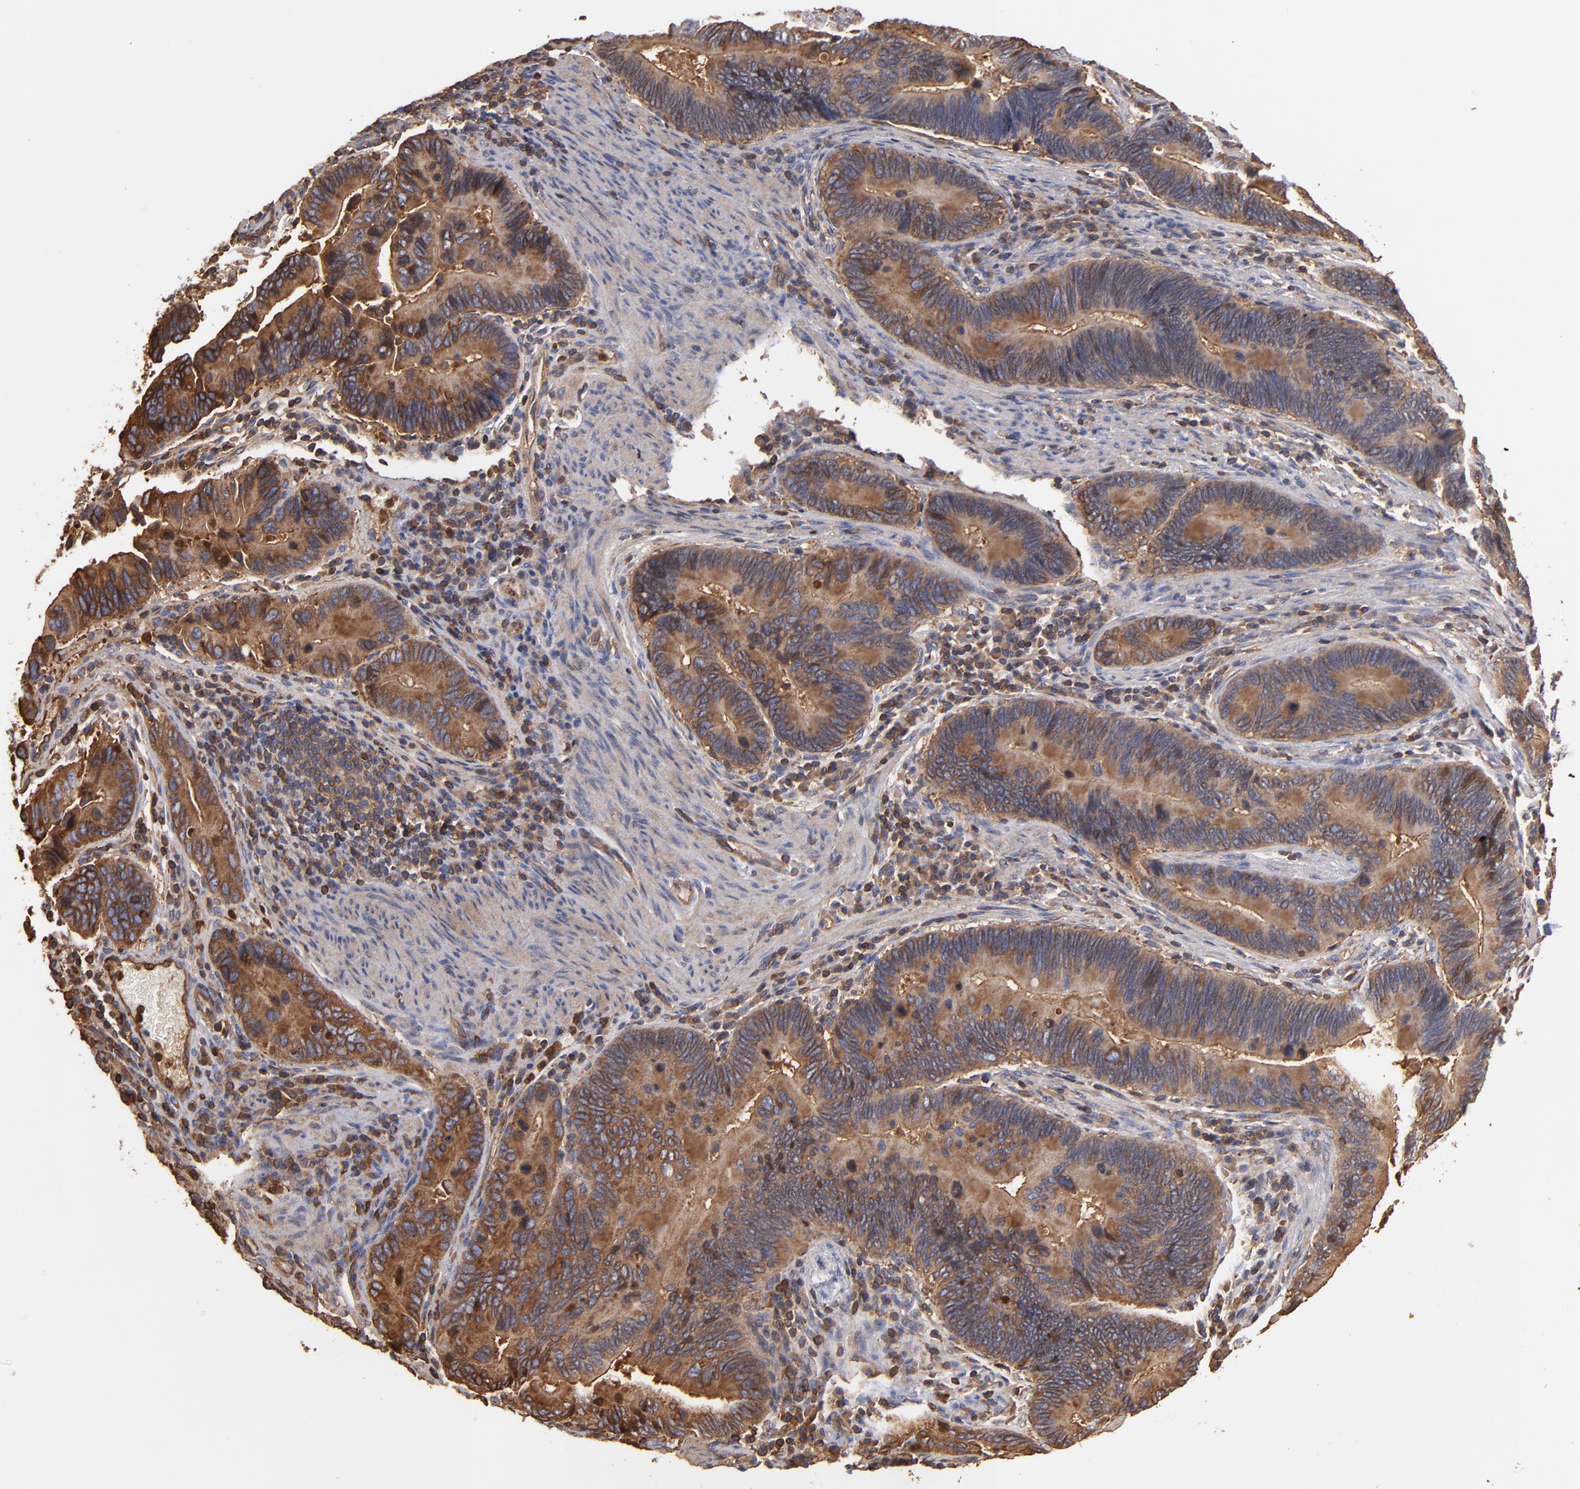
{"staining": {"intensity": "moderate", "quantity": ">75%", "location": "cytoplasmic/membranous"}, "tissue": "pancreatic cancer", "cell_type": "Tumor cells", "image_type": "cancer", "snomed": [{"axis": "morphology", "description": "Adenocarcinoma, NOS"}, {"axis": "topography", "description": "Pancreas"}], "caption": "A medium amount of moderate cytoplasmic/membranous expression is present in about >75% of tumor cells in pancreatic cancer (adenocarcinoma) tissue.", "gene": "ACTN4", "patient": {"sex": "female", "age": 70}}